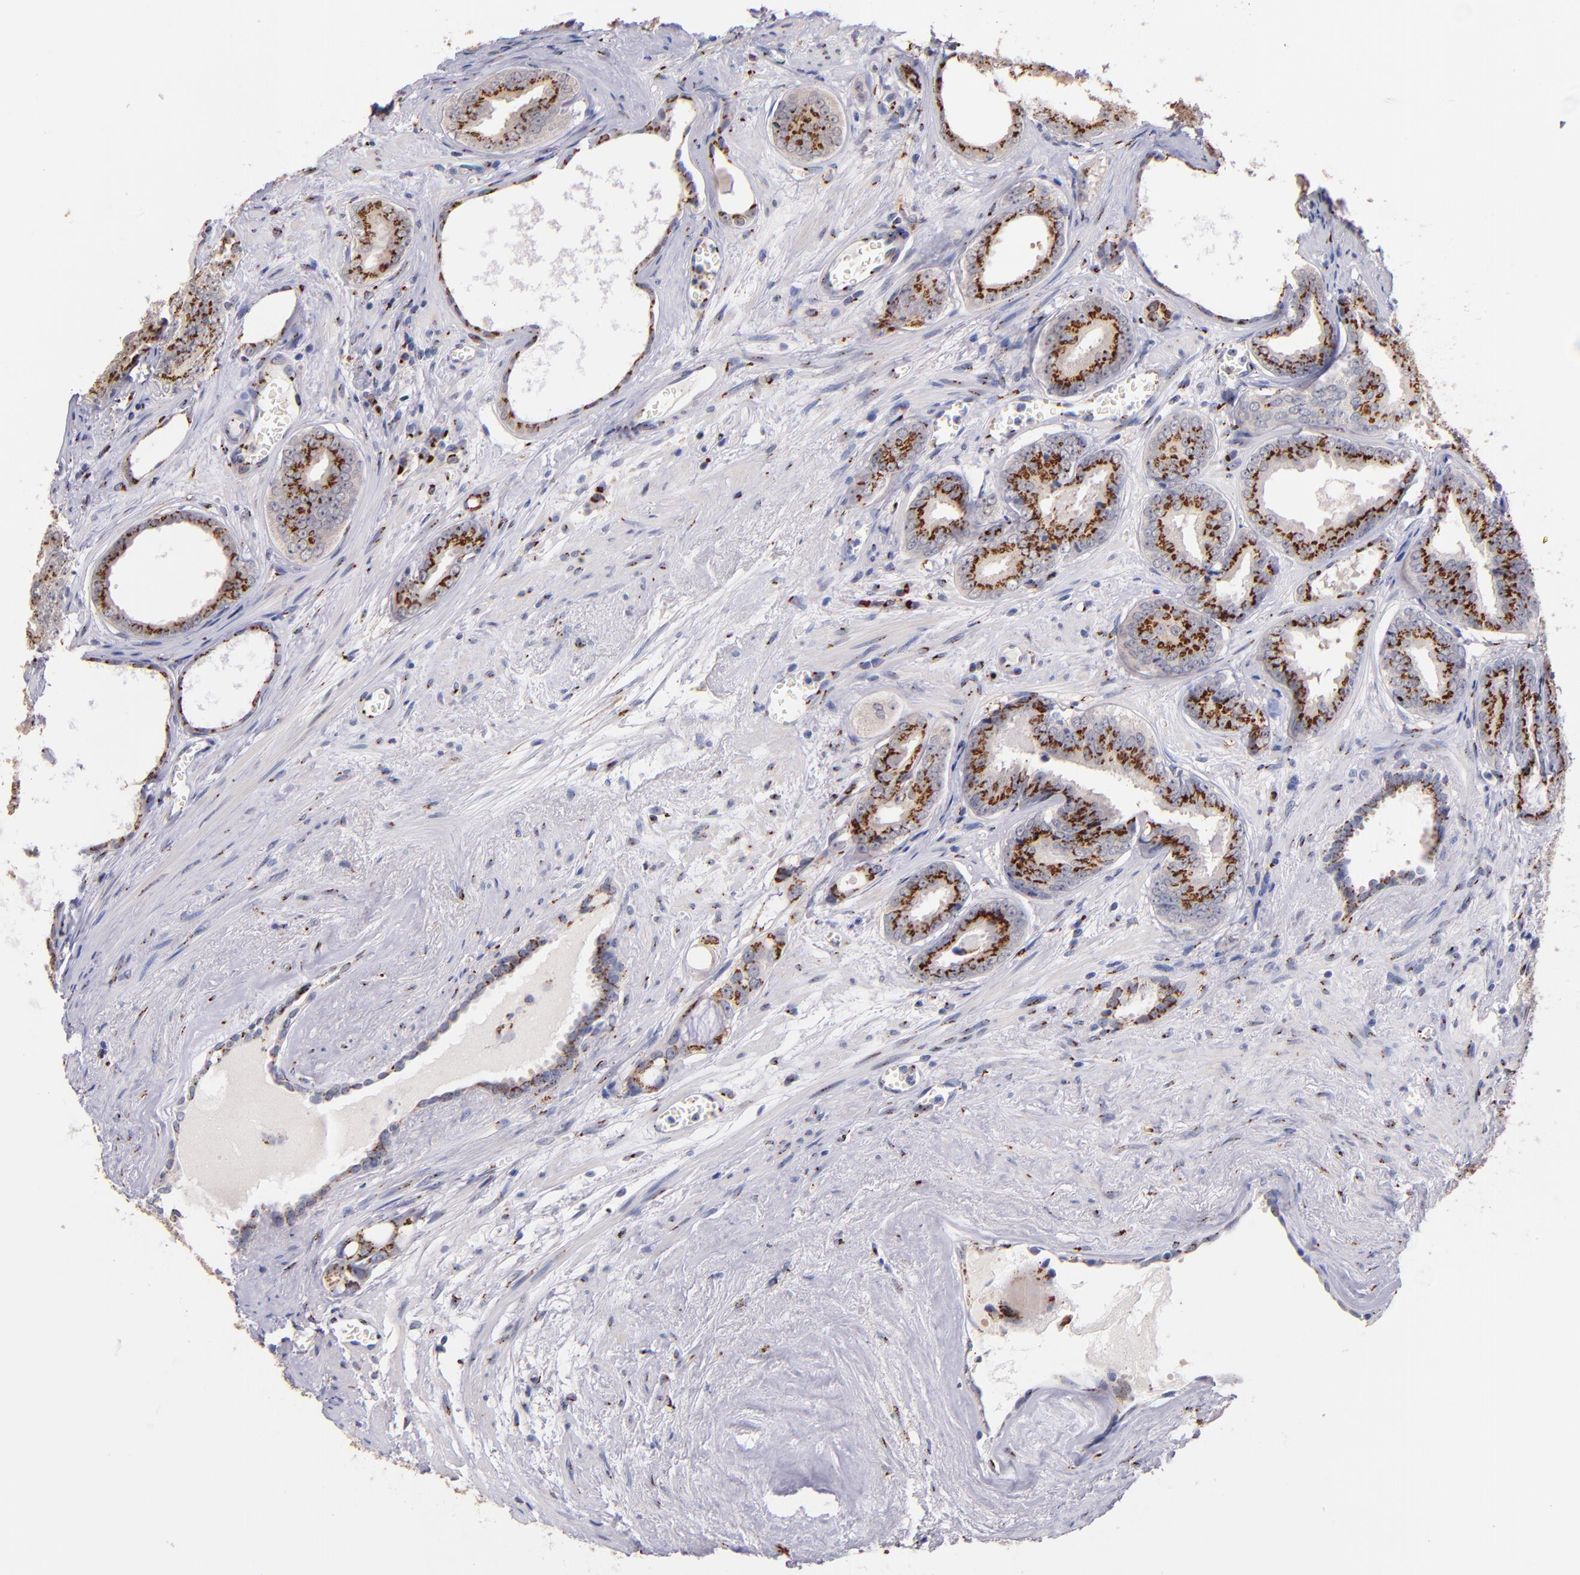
{"staining": {"intensity": "strong", "quantity": ">75%", "location": "cytoplasmic/membranous"}, "tissue": "prostate cancer", "cell_type": "Tumor cells", "image_type": "cancer", "snomed": [{"axis": "morphology", "description": "Adenocarcinoma, Medium grade"}, {"axis": "topography", "description": "Prostate"}], "caption": "An IHC image of neoplastic tissue is shown. Protein staining in brown shows strong cytoplasmic/membranous positivity in prostate cancer (medium-grade adenocarcinoma) within tumor cells.", "gene": "GOLIM4", "patient": {"sex": "male", "age": 79}}